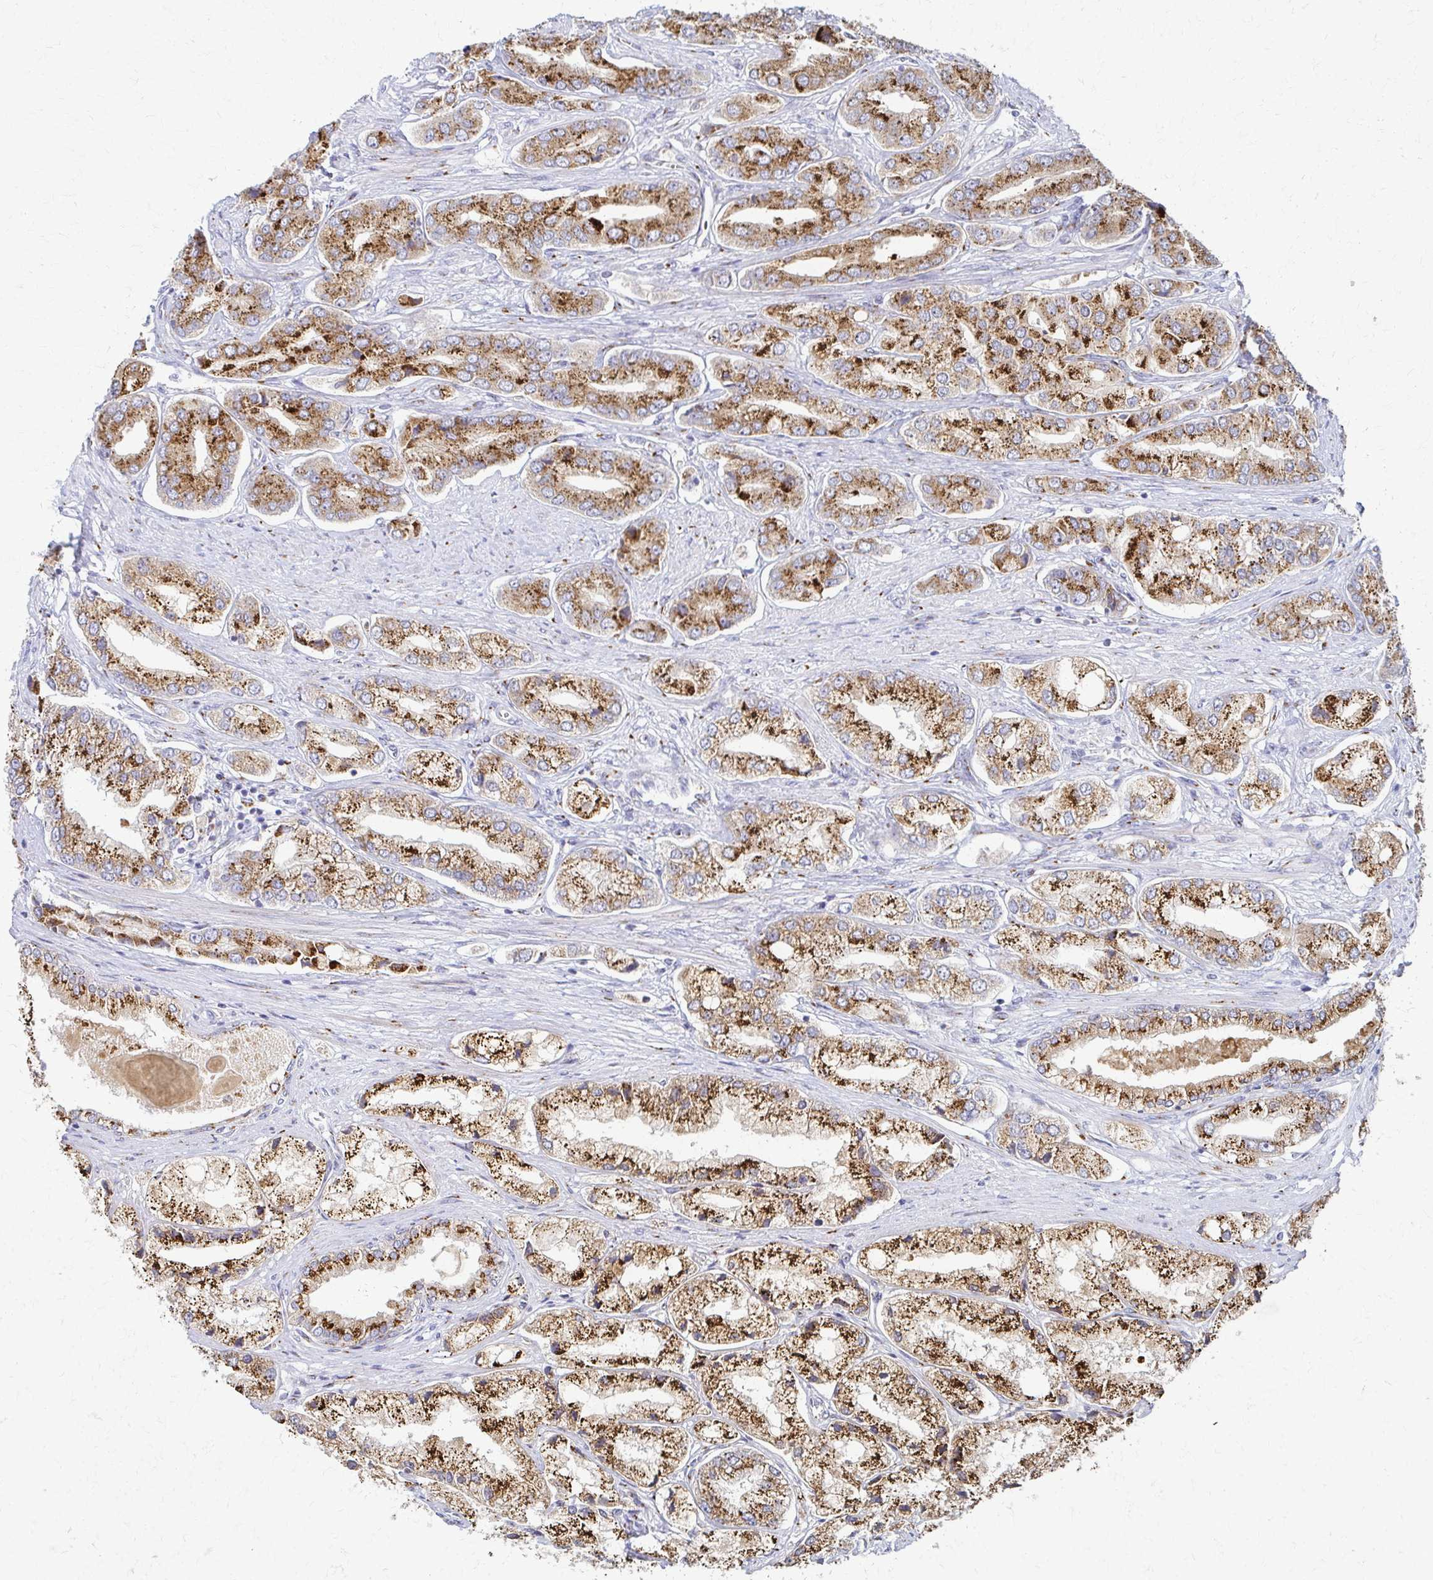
{"staining": {"intensity": "strong", "quantity": ">75%", "location": "cytoplasmic/membranous"}, "tissue": "prostate cancer", "cell_type": "Tumor cells", "image_type": "cancer", "snomed": [{"axis": "morphology", "description": "Adenocarcinoma, Low grade"}, {"axis": "topography", "description": "Prostate"}], "caption": "Strong cytoplasmic/membranous expression is seen in approximately >75% of tumor cells in prostate cancer.", "gene": "TM9SF1", "patient": {"sex": "male", "age": 69}}